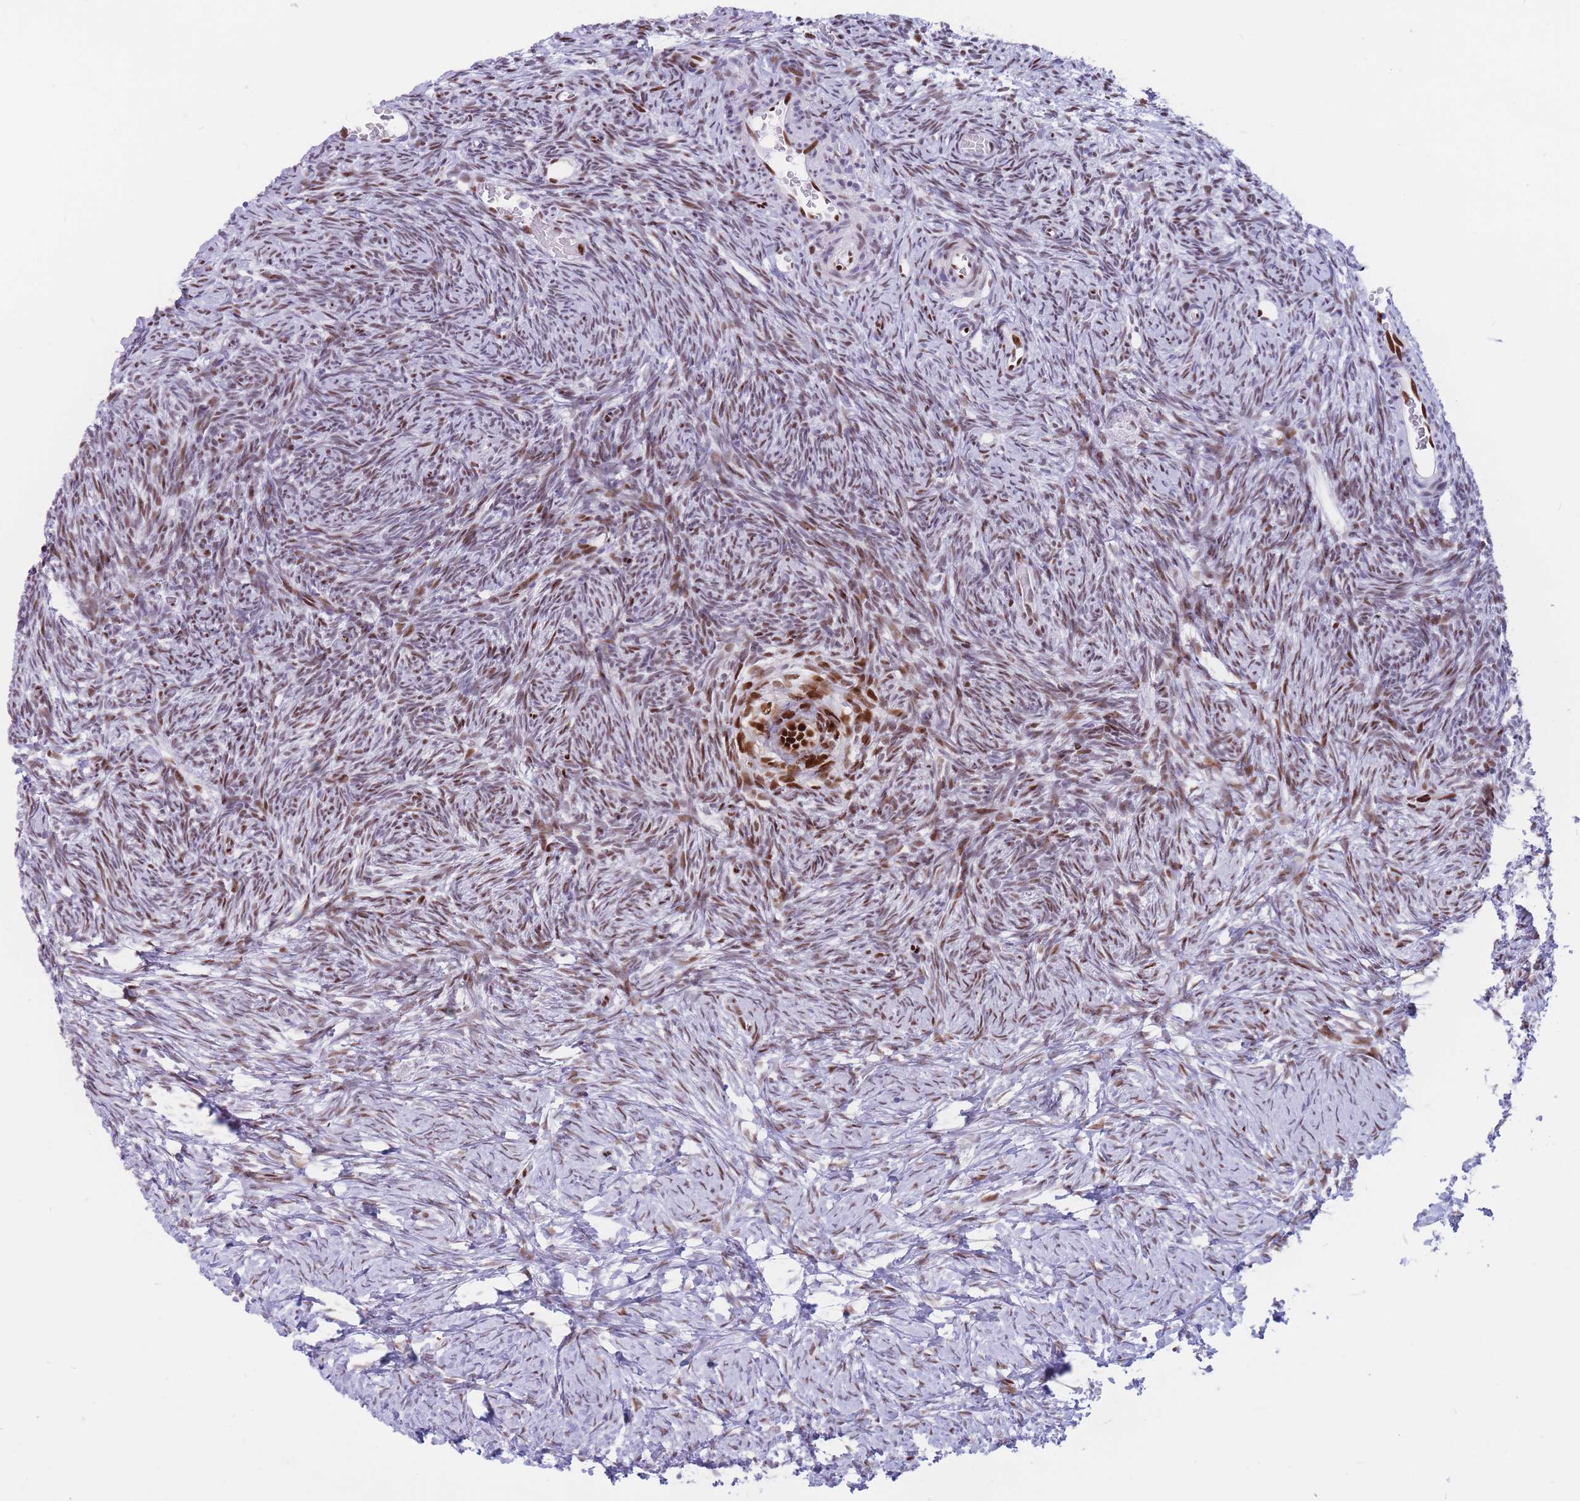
{"staining": {"intensity": "moderate", "quantity": ">75%", "location": "nuclear"}, "tissue": "ovary", "cell_type": "Ovarian stroma cells", "image_type": "normal", "snomed": [{"axis": "morphology", "description": "Normal tissue, NOS"}, {"axis": "topography", "description": "Ovary"}], "caption": "Immunohistochemical staining of benign ovary exhibits moderate nuclear protein positivity in about >75% of ovarian stroma cells. (brown staining indicates protein expression, while blue staining denotes nuclei).", "gene": "NASP", "patient": {"sex": "female", "age": 39}}